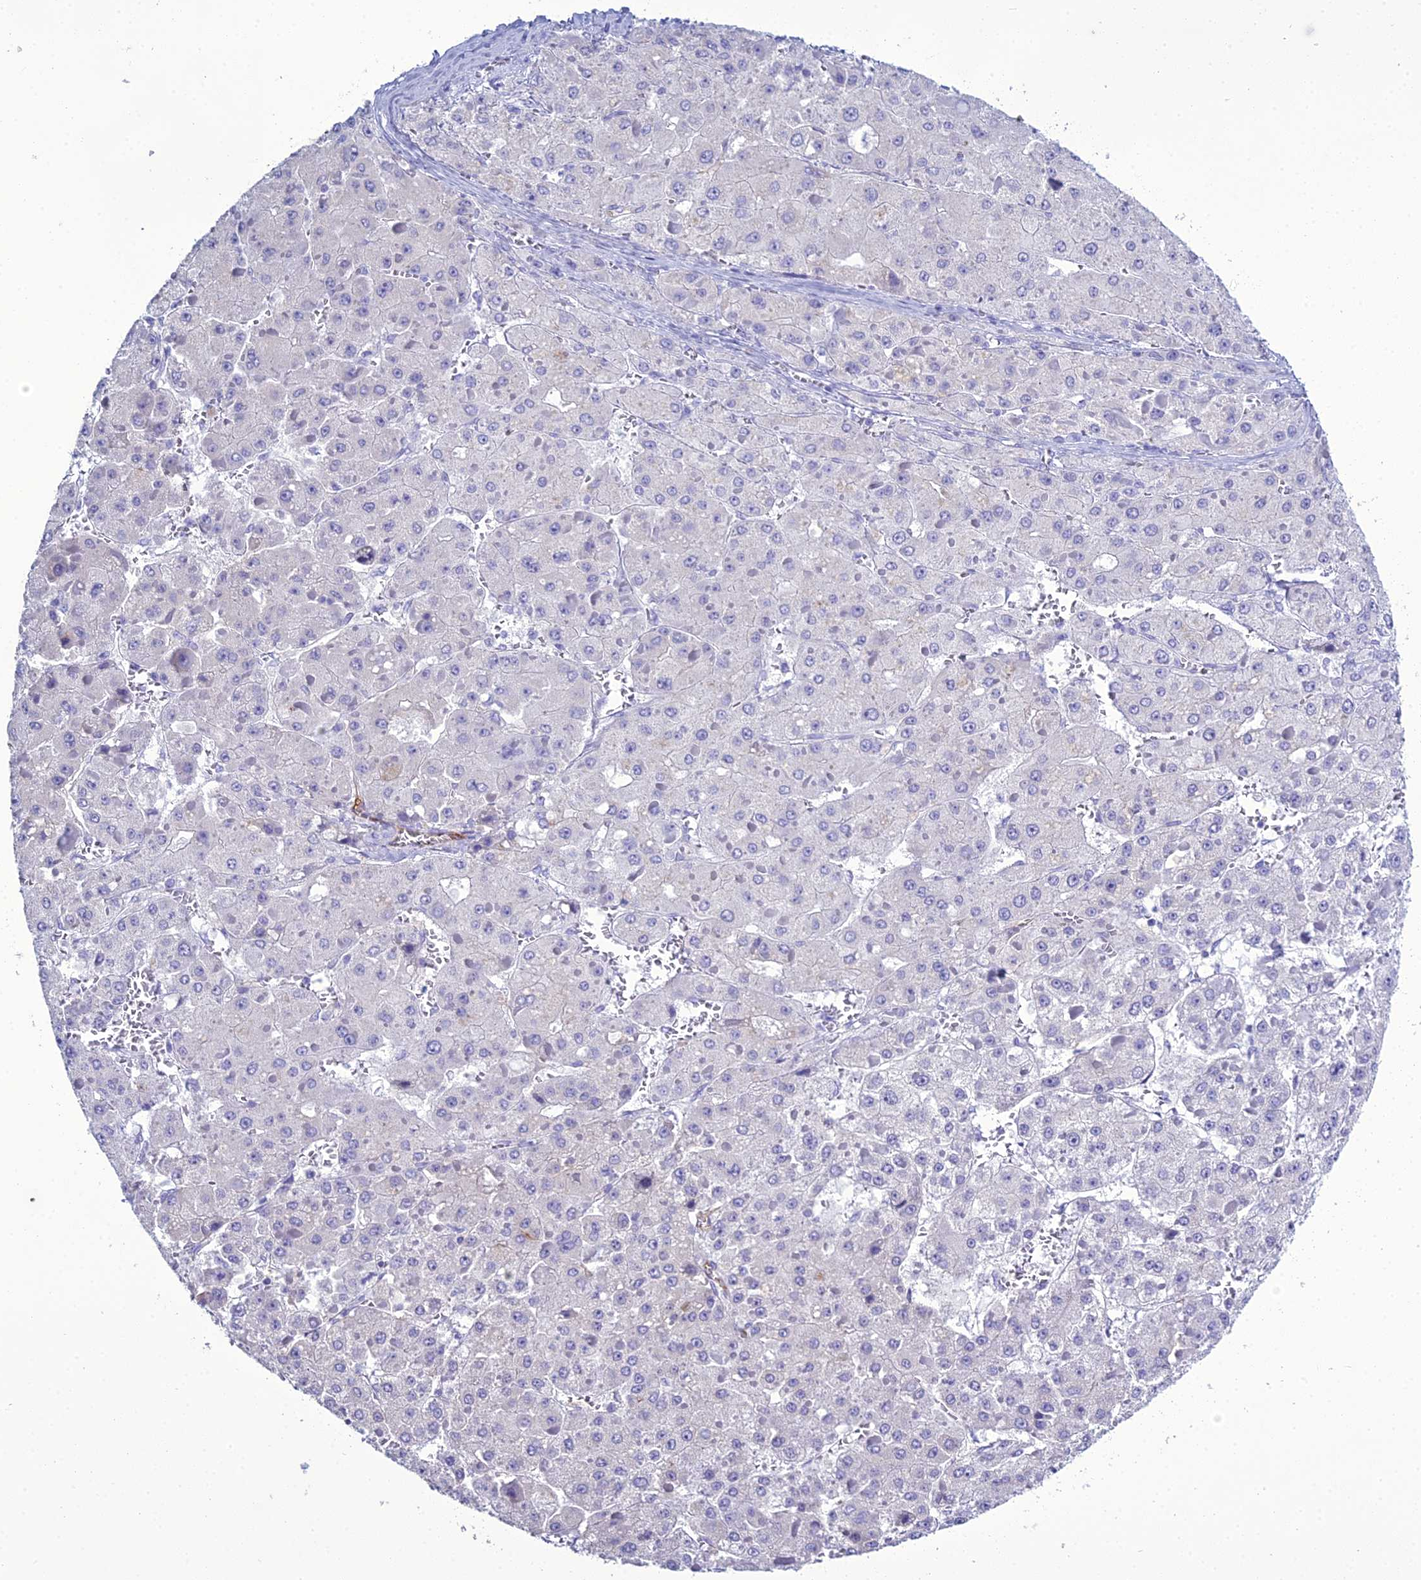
{"staining": {"intensity": "negative", "quantity": "none", "location": "none"}, "tissue": "liver cancer", "cell_type": "Tumor cells", "image_type": "cancer", "snomed": [{"axis": "morphology", "description": "Carcinoma, Hepatocellular, NOS"}, {"axis": "topography", "description": "Liver"}], "caption": "Immunohistochemistry histopathology image of liver cancer stained for a protein (brown), which demonstrates no staining in tumor cells.", "gene": "ACE", "patient": {"sex": "female", "age": 73}}